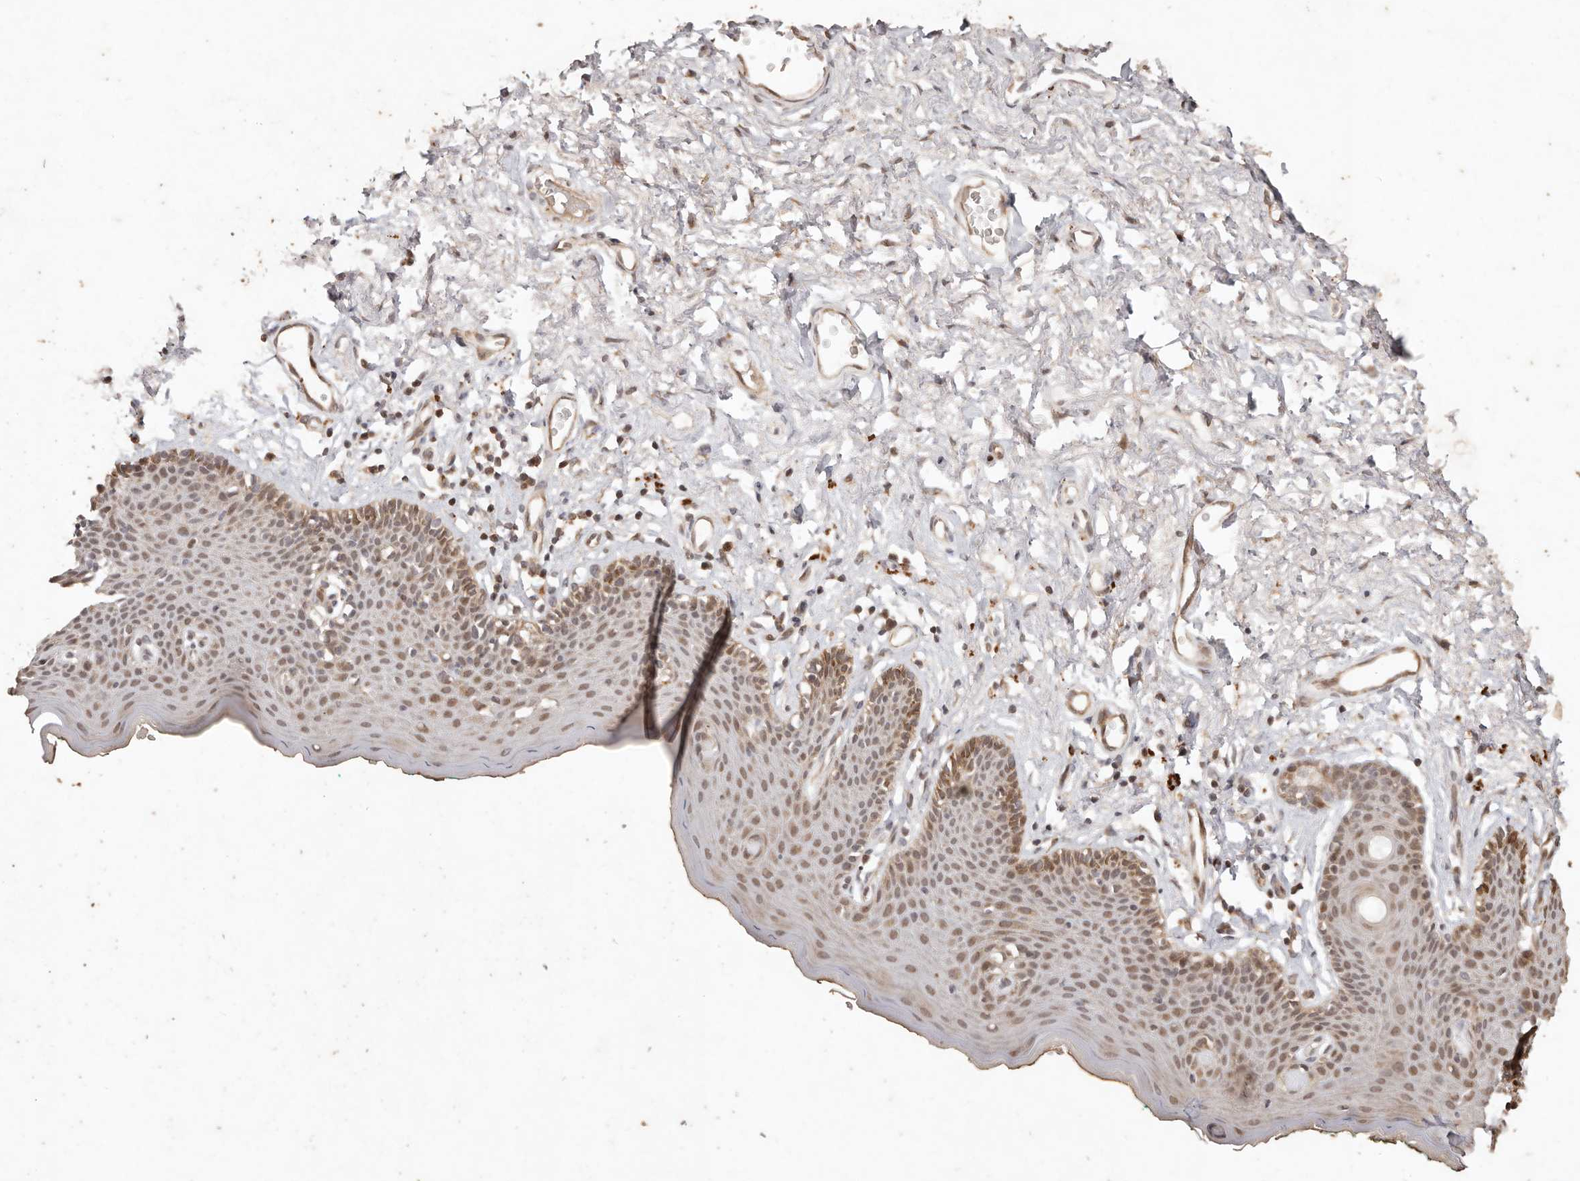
{"staining": {"intensity": "moderate", "quantity": ">75%", "location": "cytoplasmic/membranous,nuclear"}, "tissue": "skin", "cell_type": "Epidermal cells", "image_type": "normal", "snomed": [{"axis": "morphology", "description": "Normal tissue, NOS"}, {"axis": "topography", "description": "Vulva"}], "caption": "This photomicrograph demonstrates normal skin stained with immunohistochemistry (IHC) to label a protein in brown. The cytoplasmic/membranous,nuclear of epidermal cells show moderate positivity for the protein. Nuclei are counter-stained blue.", "gene": "KIF9", "patient": {"sex": "female", "age": 66}}